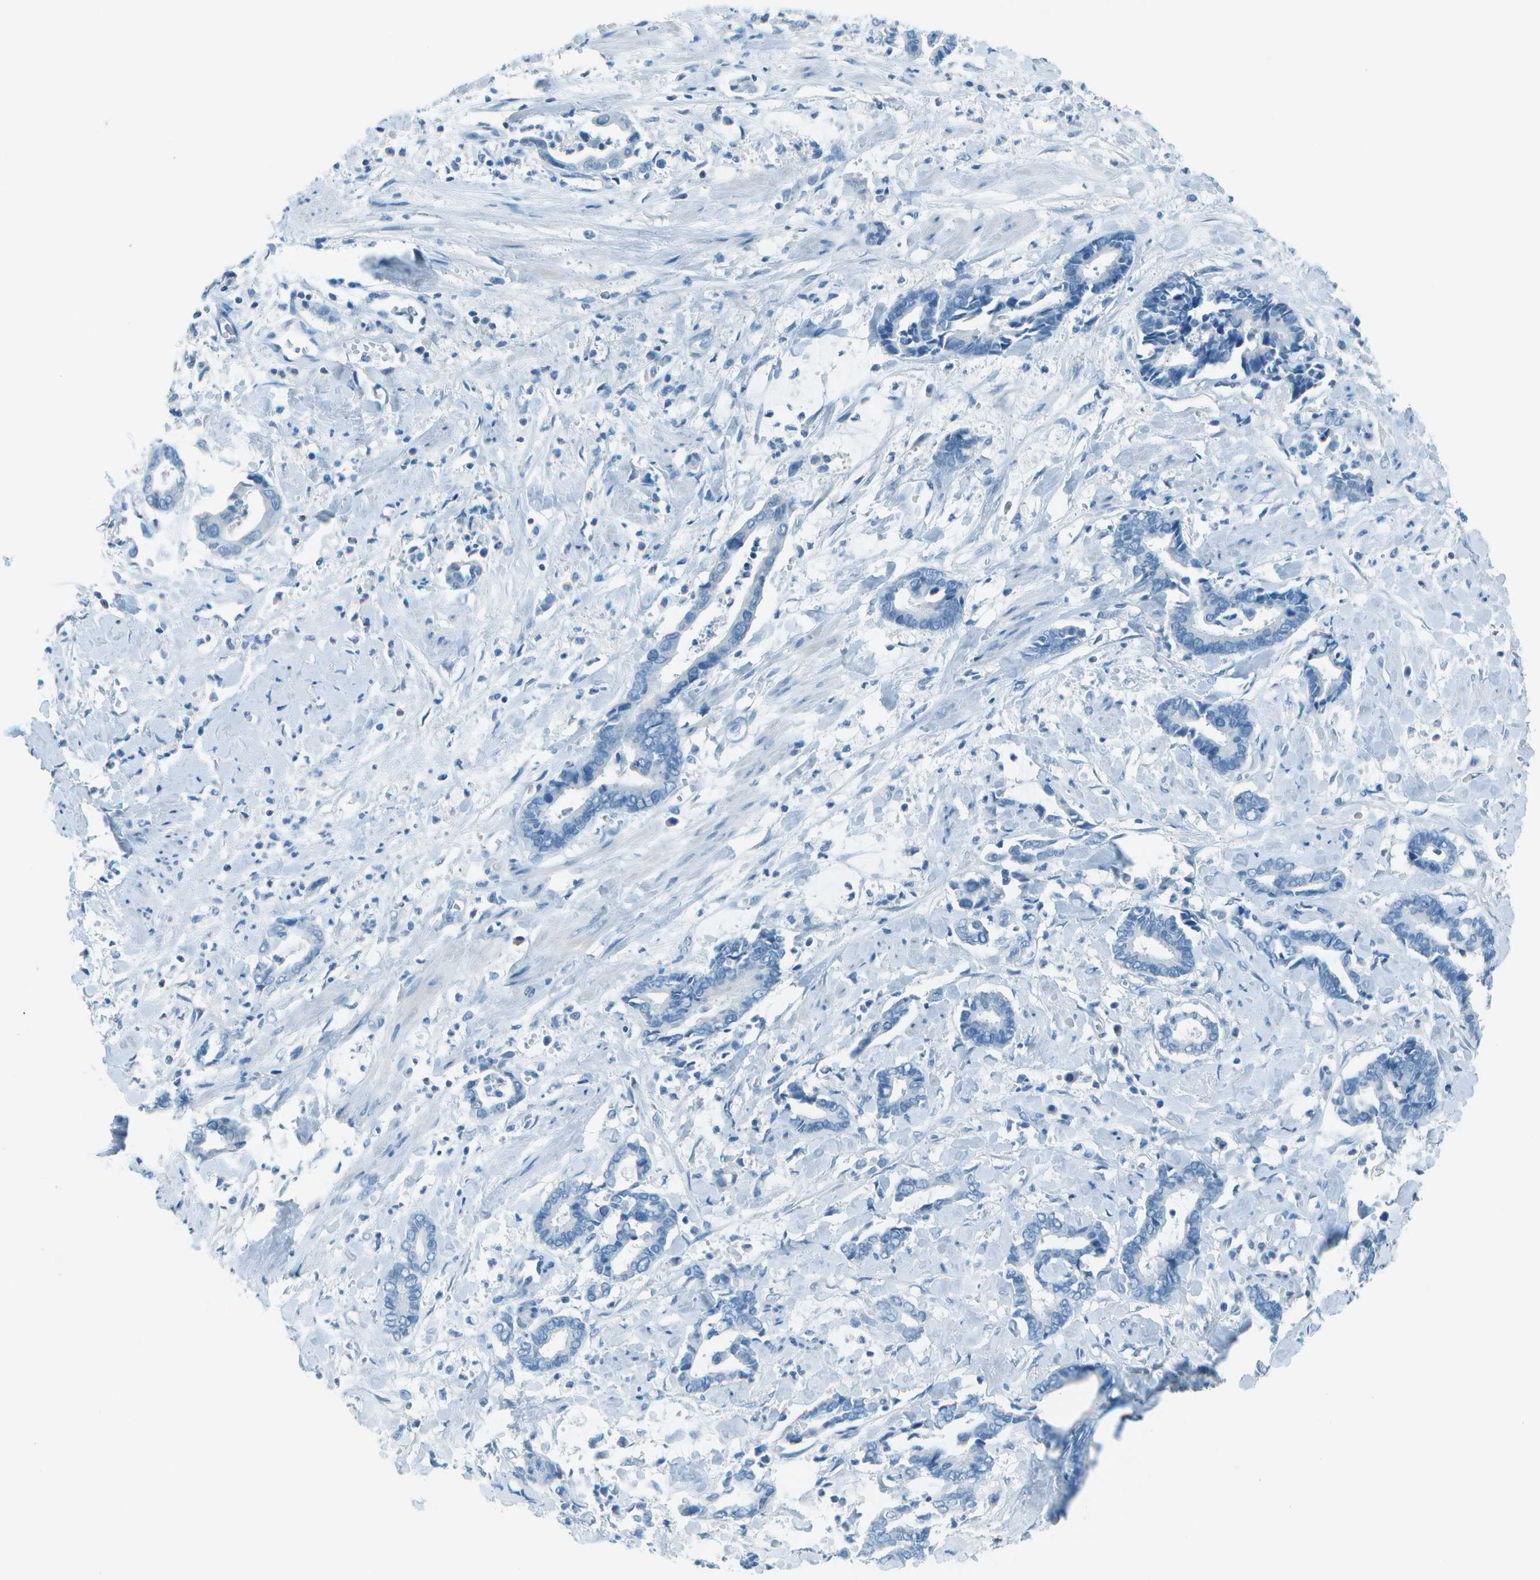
{"staining": {"intensity": "negative", "quantity": "none", "location": "none"}, "tissue": "cervical cancer", "cell_type": "Tumor cells", "image_type": "cancer", "snomed": [{"axis": "morphology", "description": "Adenocarcinoma, NOS"}, {"axis": "topography", "description": "Cervix"}], "caption": "IHC micrograph of human adenocarcinoma (cervical) stained for a protein (brown), which exhibits no positivity in tumor cells. Brightfield microscopy of IHC stained with DAB (brown) and hematoxylin (blue), captured at high magnification.", "gene": "FGF1", "patient": {"sex": "female", "age": 44}}